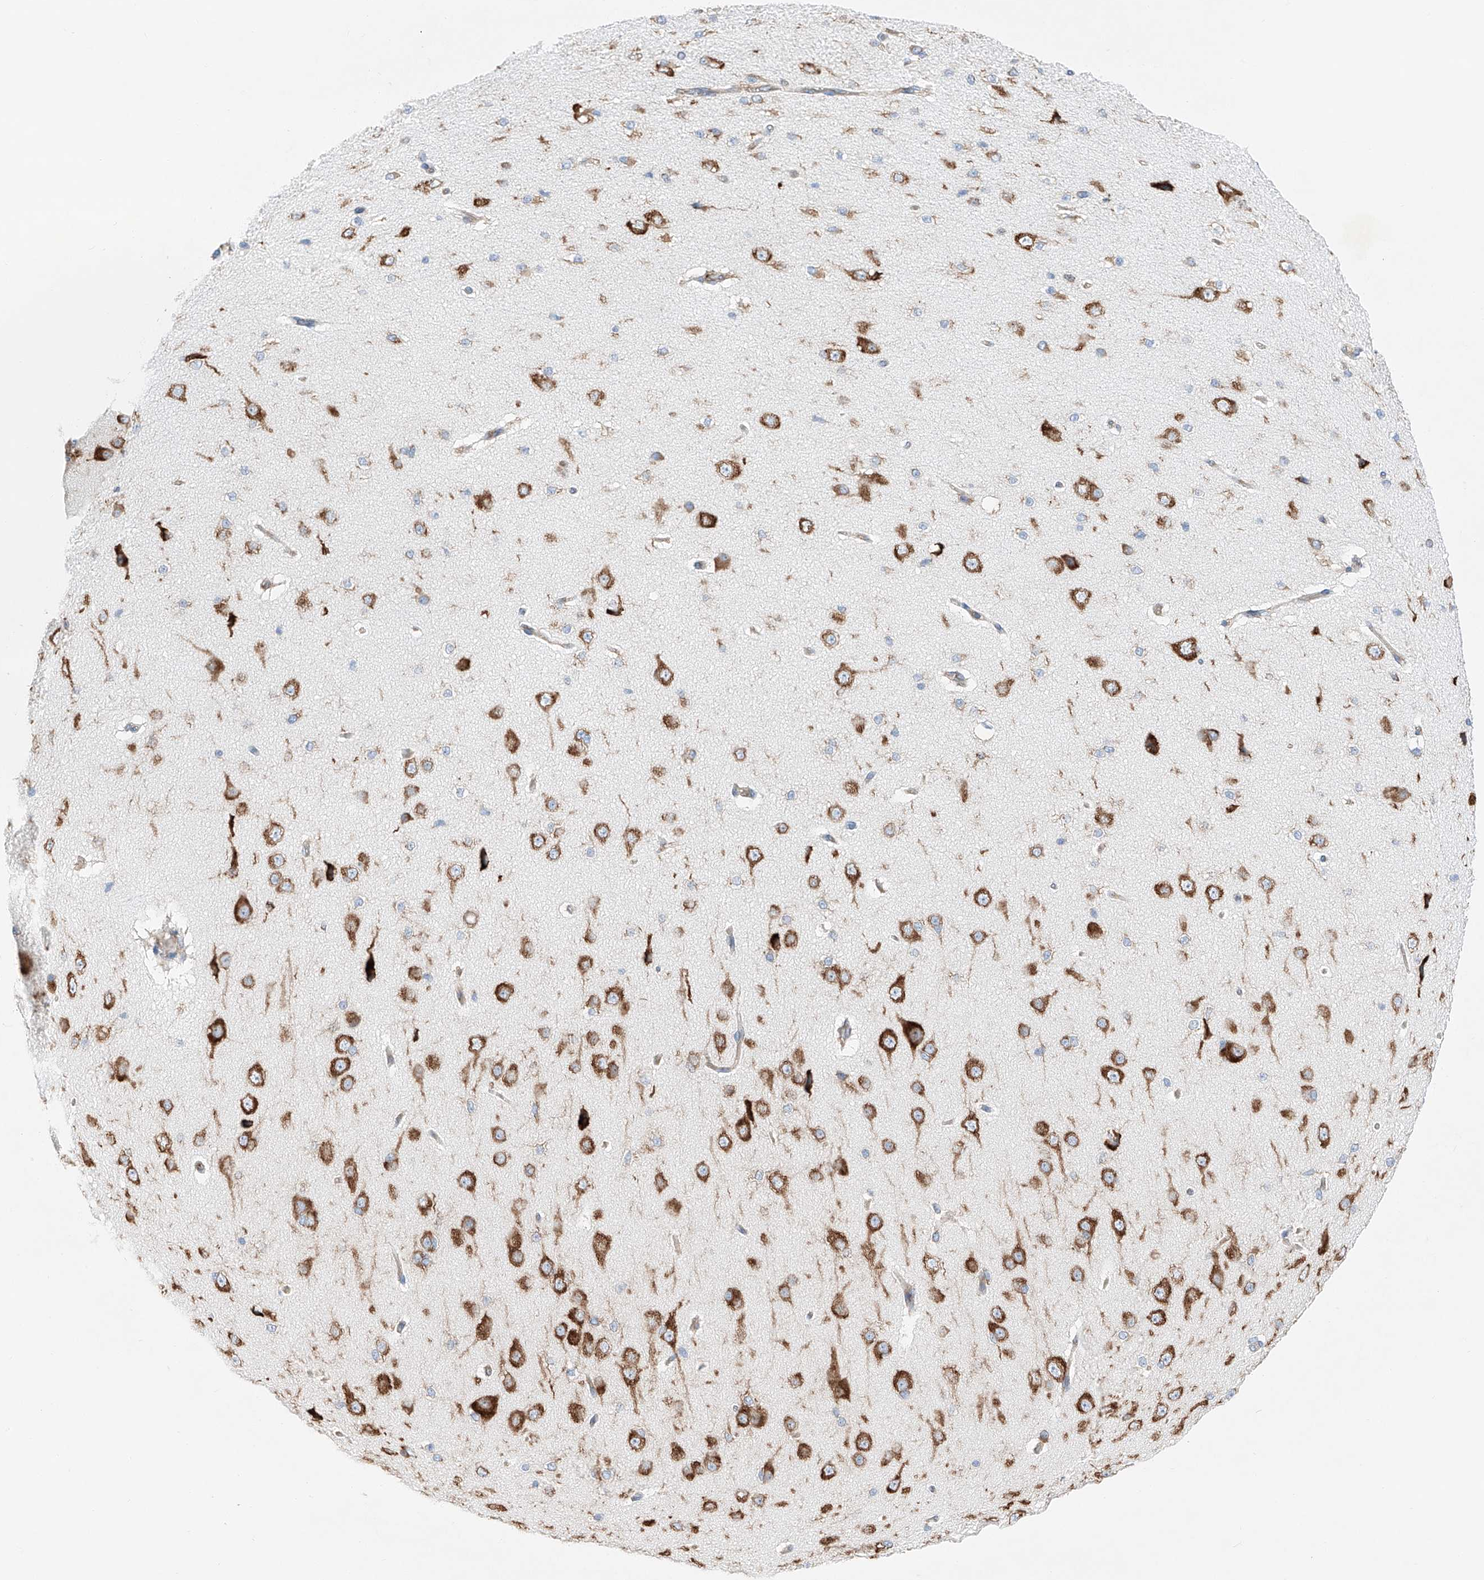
{"staining": {"intensity": "weak", "quantity": "25%-75%", "location": "cytoplasmic/membranous"}, "tissue": "cerebral cortex", "cell_type": "Endothelial cells", "image_type": "normal", "snomed": [{"axis": "morphology", "description": "Normal tissue, NOS"}, {"axis": "morphology", "description": "Developmental malformation"}, {"axis": "topography", "description": "Cerebral cortex"}], "caption": "Endothelial cells show low levels of weak cytoplasmic/membranous expression in approximately 25%-75% of cells in benign human cerebral cortex.", "gene": "CRELD1", "patient": {"sex": "female", "age": 30}}